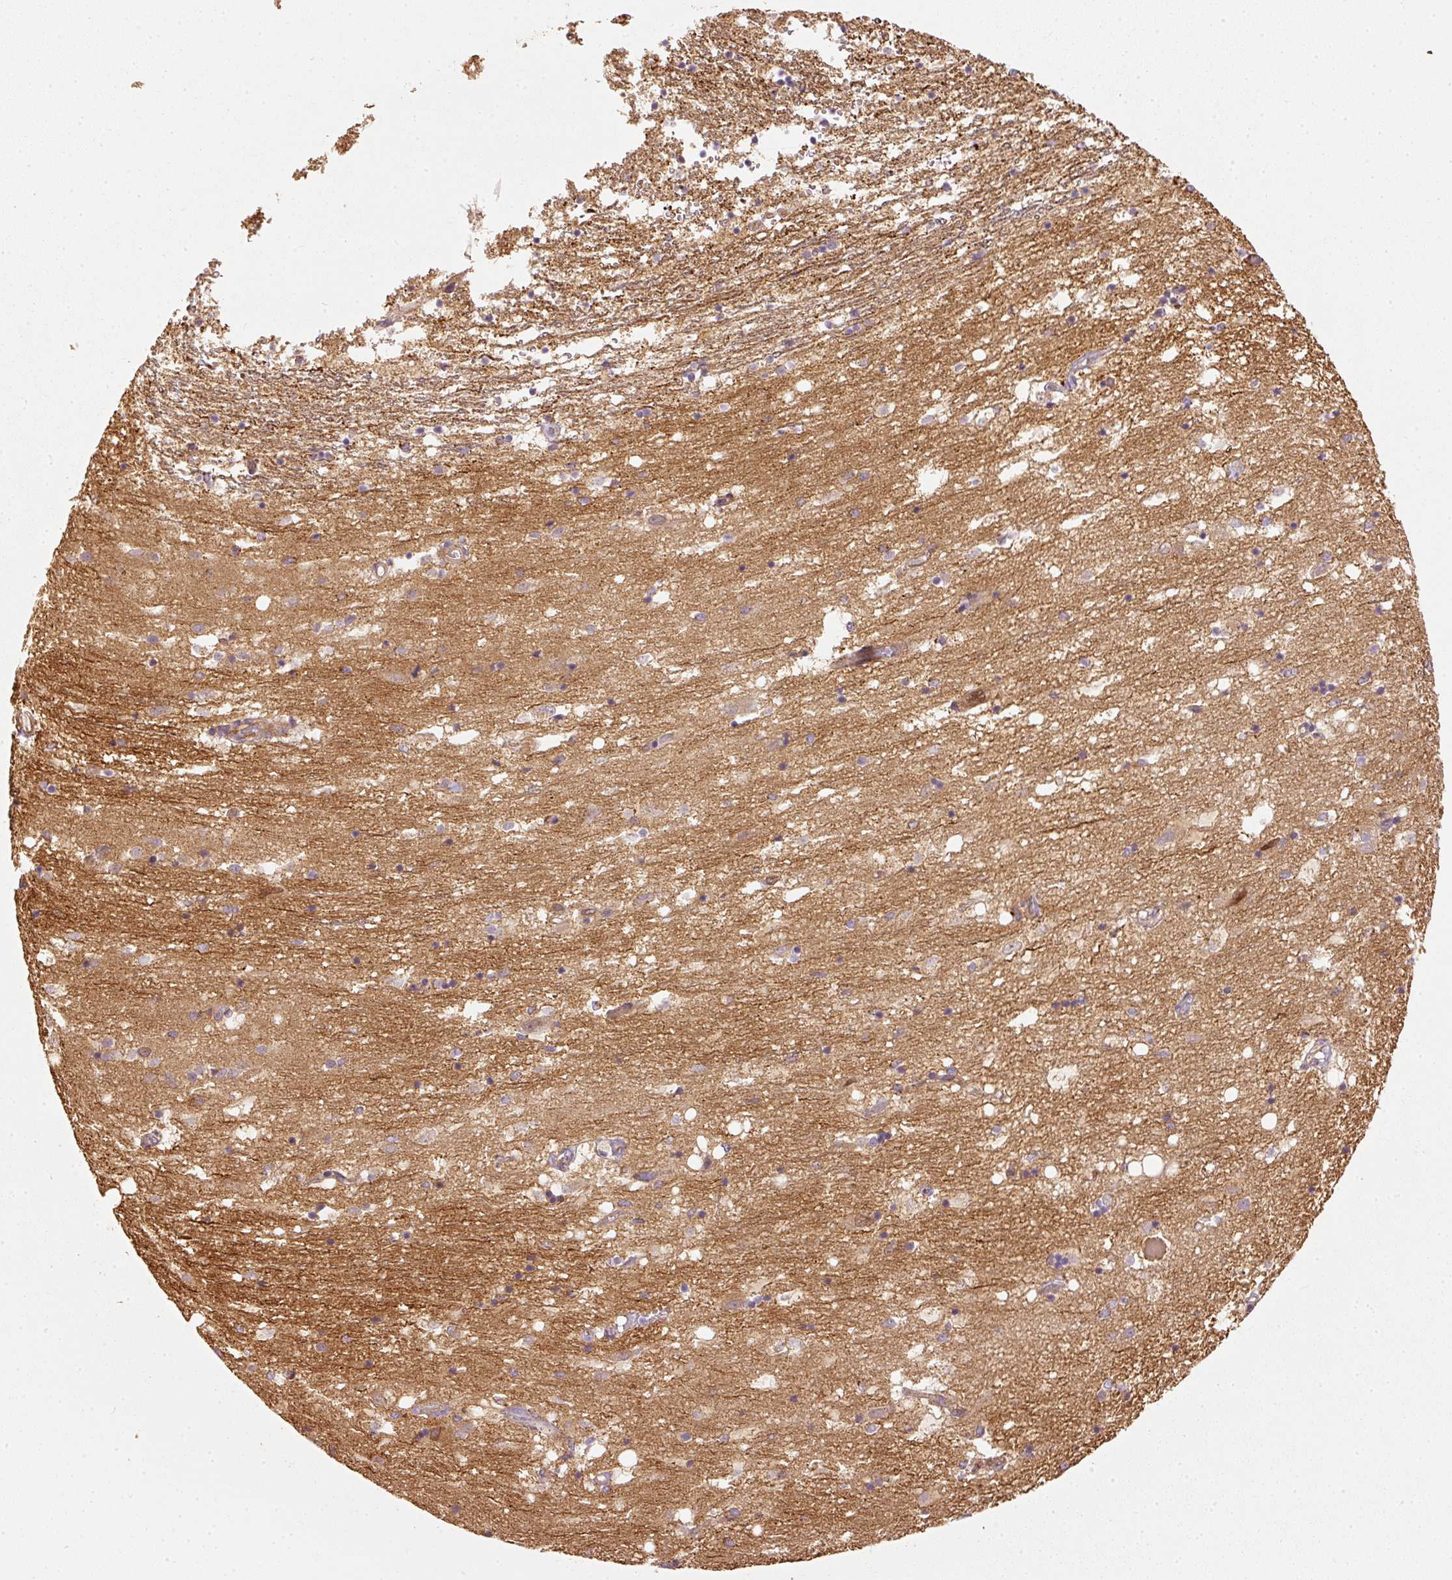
{"staining": {"intensity": "moderate", "quantity": "25%-75%", "location": "cytoplasmic/membranous"}, "tissue": "caudate", "cell_type": "Glial cells", "image_type": "normal", "snomed": [{"axis": "morphology", "description": "Normal tissue, NOS"}, {"axis": "topography", "description": "Lateral ventricle wall"}], "caption": "Immunohistochemical staining of unremarkable human caudate exhibits medium levels of moderate cytoplasmic/membranous staining in approximately 25%-75% of glial cells.", "gene": "MTHFD1L", "patient": {"sex": "male", "age": 58}}